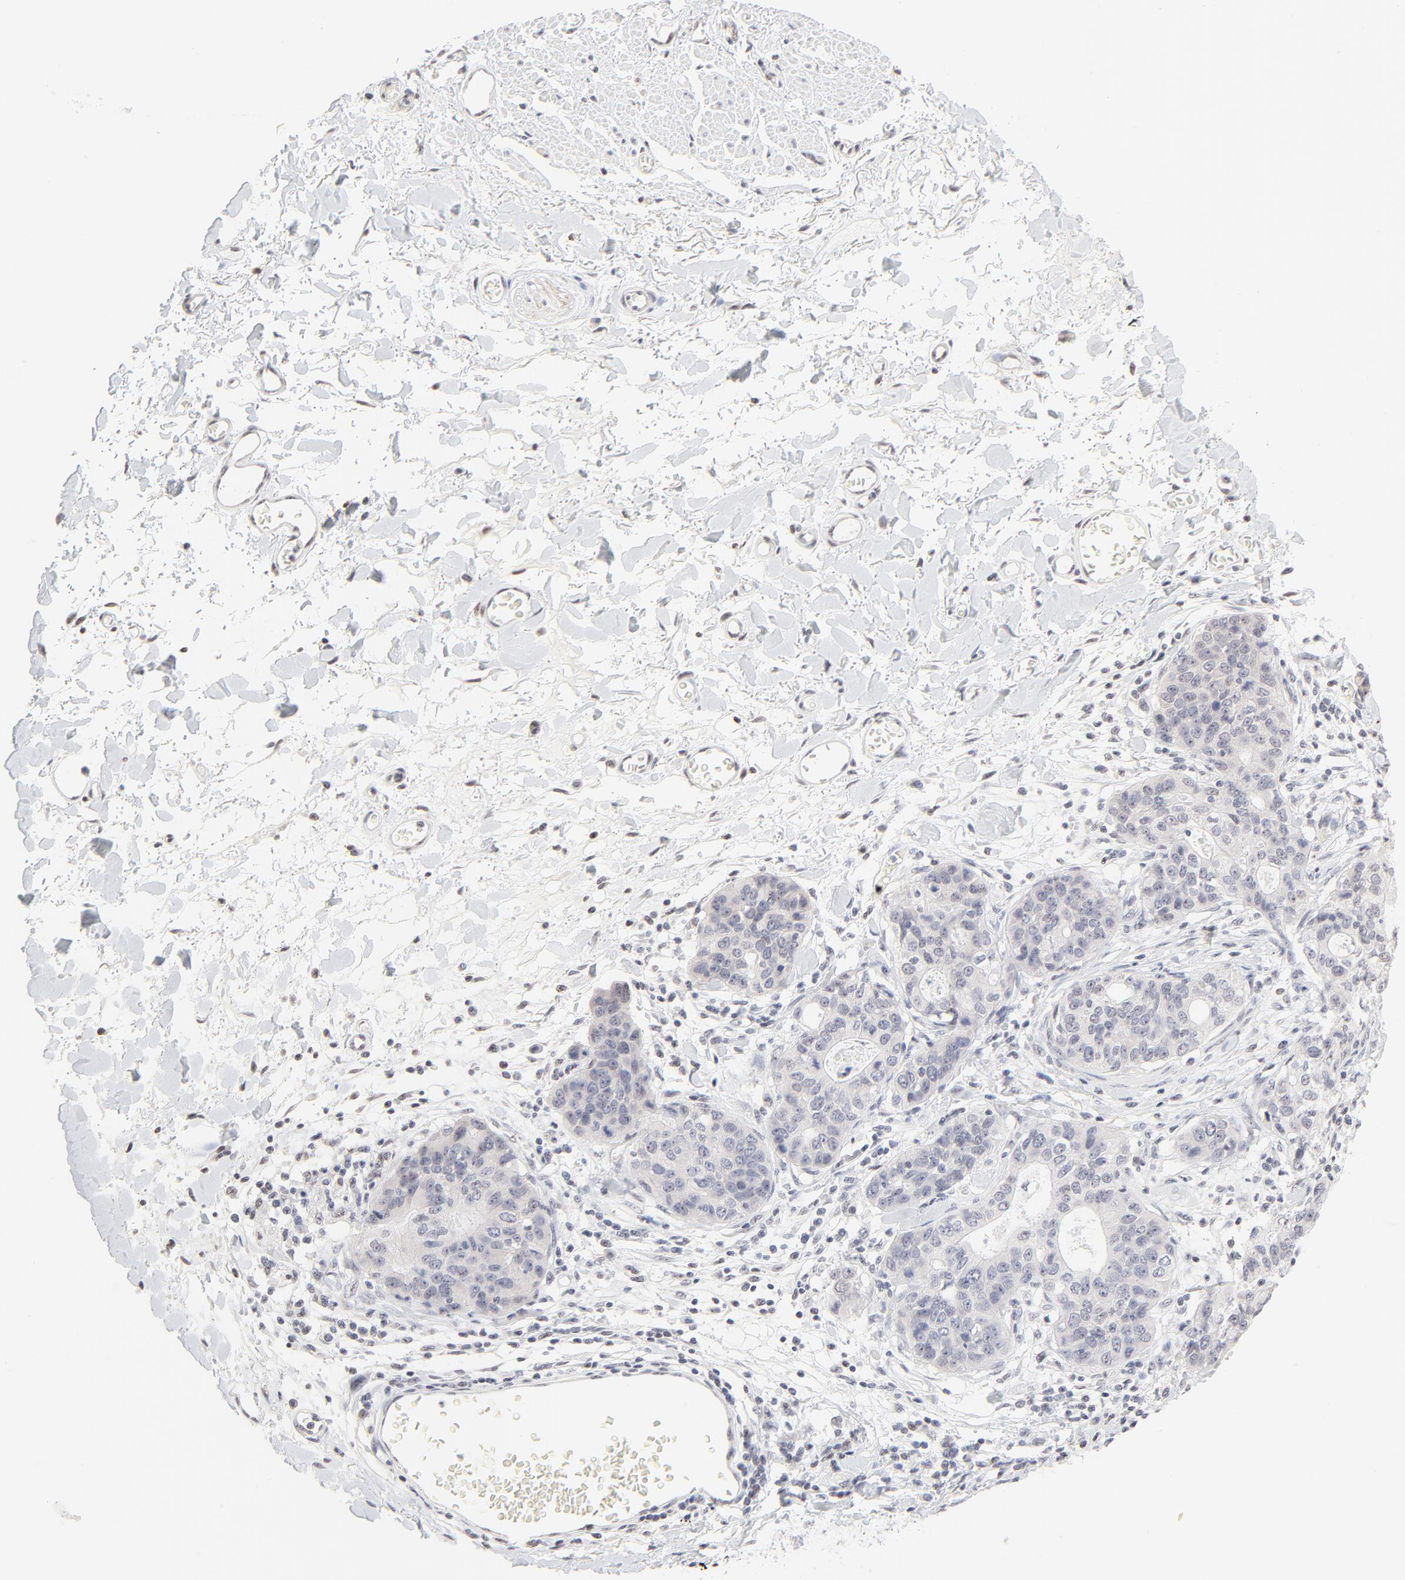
{"staining": {"intensity": "negative", "quantity": "none", "location": "none"}, "tissue": "stomach cancer", "cell_type": "Tumor cells", "image_type": "cancer", "snomed": [{"axis": "morphology", "description": "Adenocarcinoma, NOS"}, {"axis": "topography", "description": "Esophagus"}, {"axis": "topography", "description": "Stomach"}], "caption": "Image shows no protein staining in tumor cells of stomach cancer (adenocarcinoma) tissue. (DAB (3,3'-diaminobenzidine) immunohistochemistry with hematoxylin counter stain).", "gene": "NFIL3", "patient": {"sex": "male", "age": 74}}